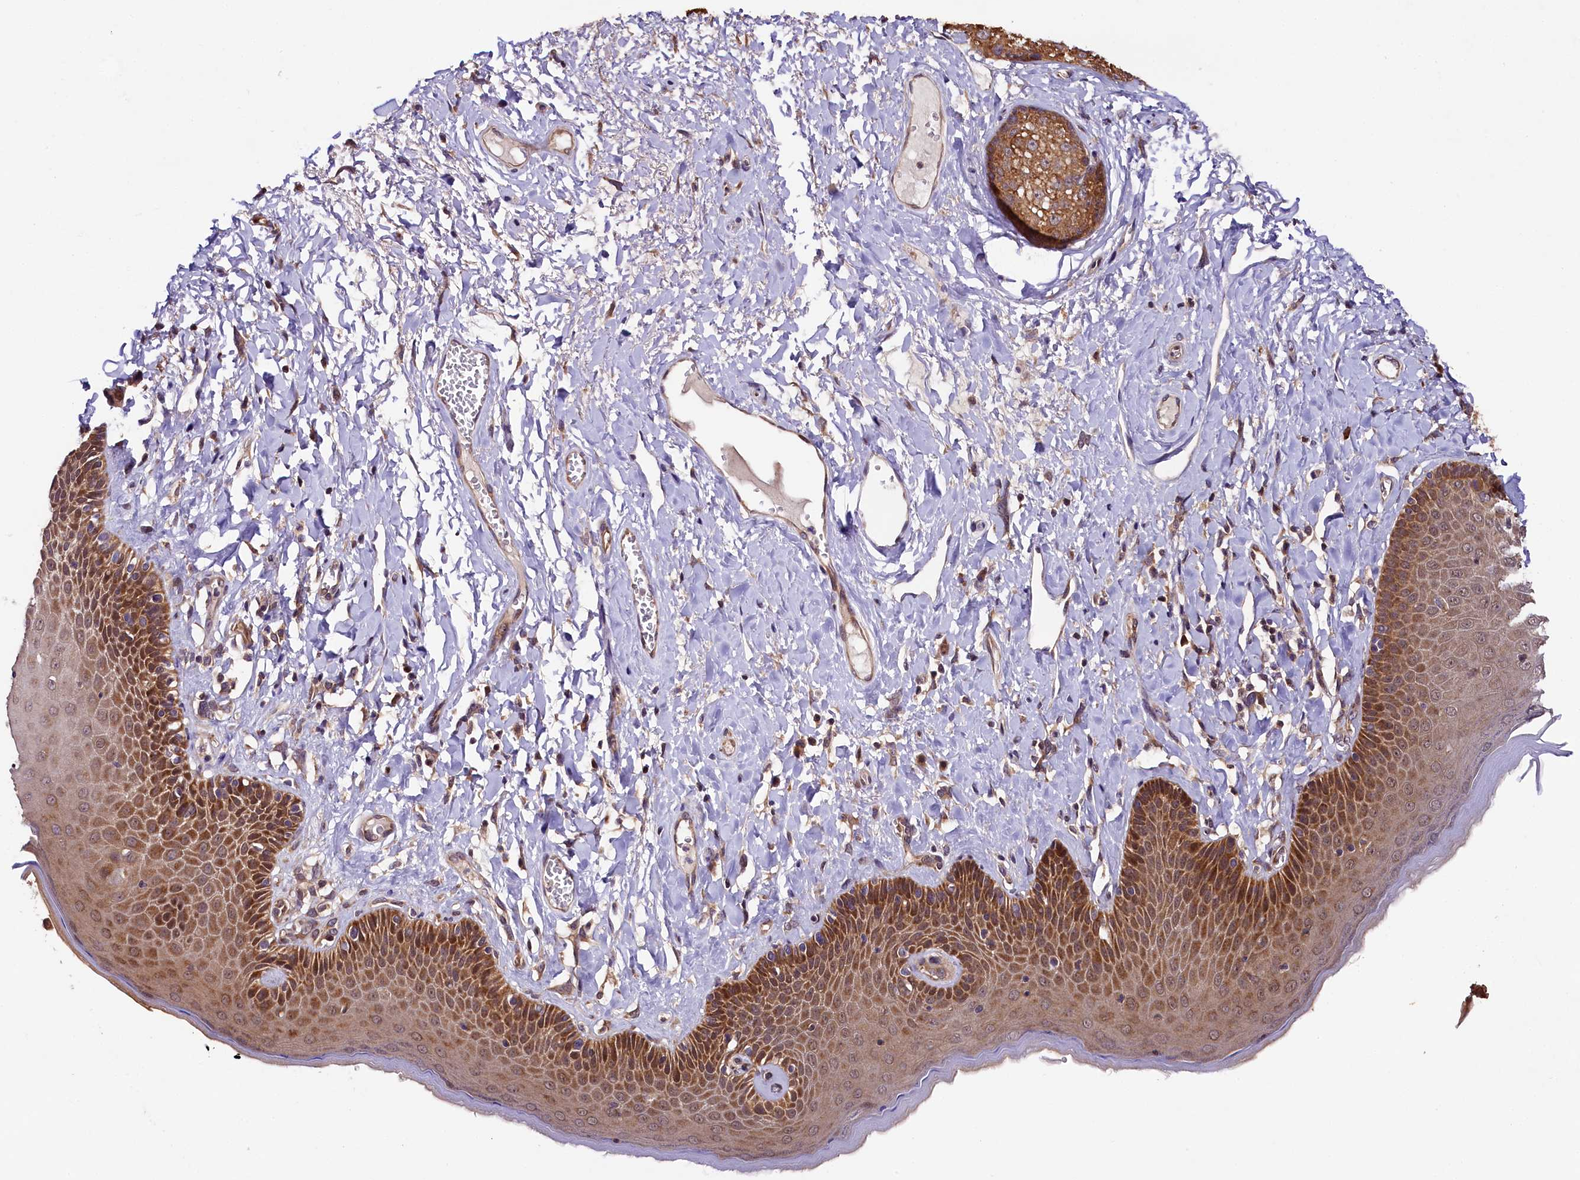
{"staining": {"intensity": "strong", "quantity": ">75%", "location": "cytoplasmic/membranous"}, "tissue": "skin", "cell_type": "Epidermal cells", "image_type": "normal", "snomed": [{"axis": "morphology", "description": "Normal tissue, NOS"}, {"axis": "topography", "description": "Anal"}], "caption": "High-magnification brightfield microscopy of benign skin stained with DAB (3,3'-diaminobenzidine) (brown) and counterstained with hematoxylin (blue). epidermal cells exhibit strong cytoplasmic/membranous positivity is appreciated in about>75% of cells. (Stains: DAB (3,3'-diaminobenzidine) in brown, nuclei in blue, Microscopy: brightfield microscopy at high magnification).", "gene": "DOHH", "patient": {"sex": "male", "age": 69}}